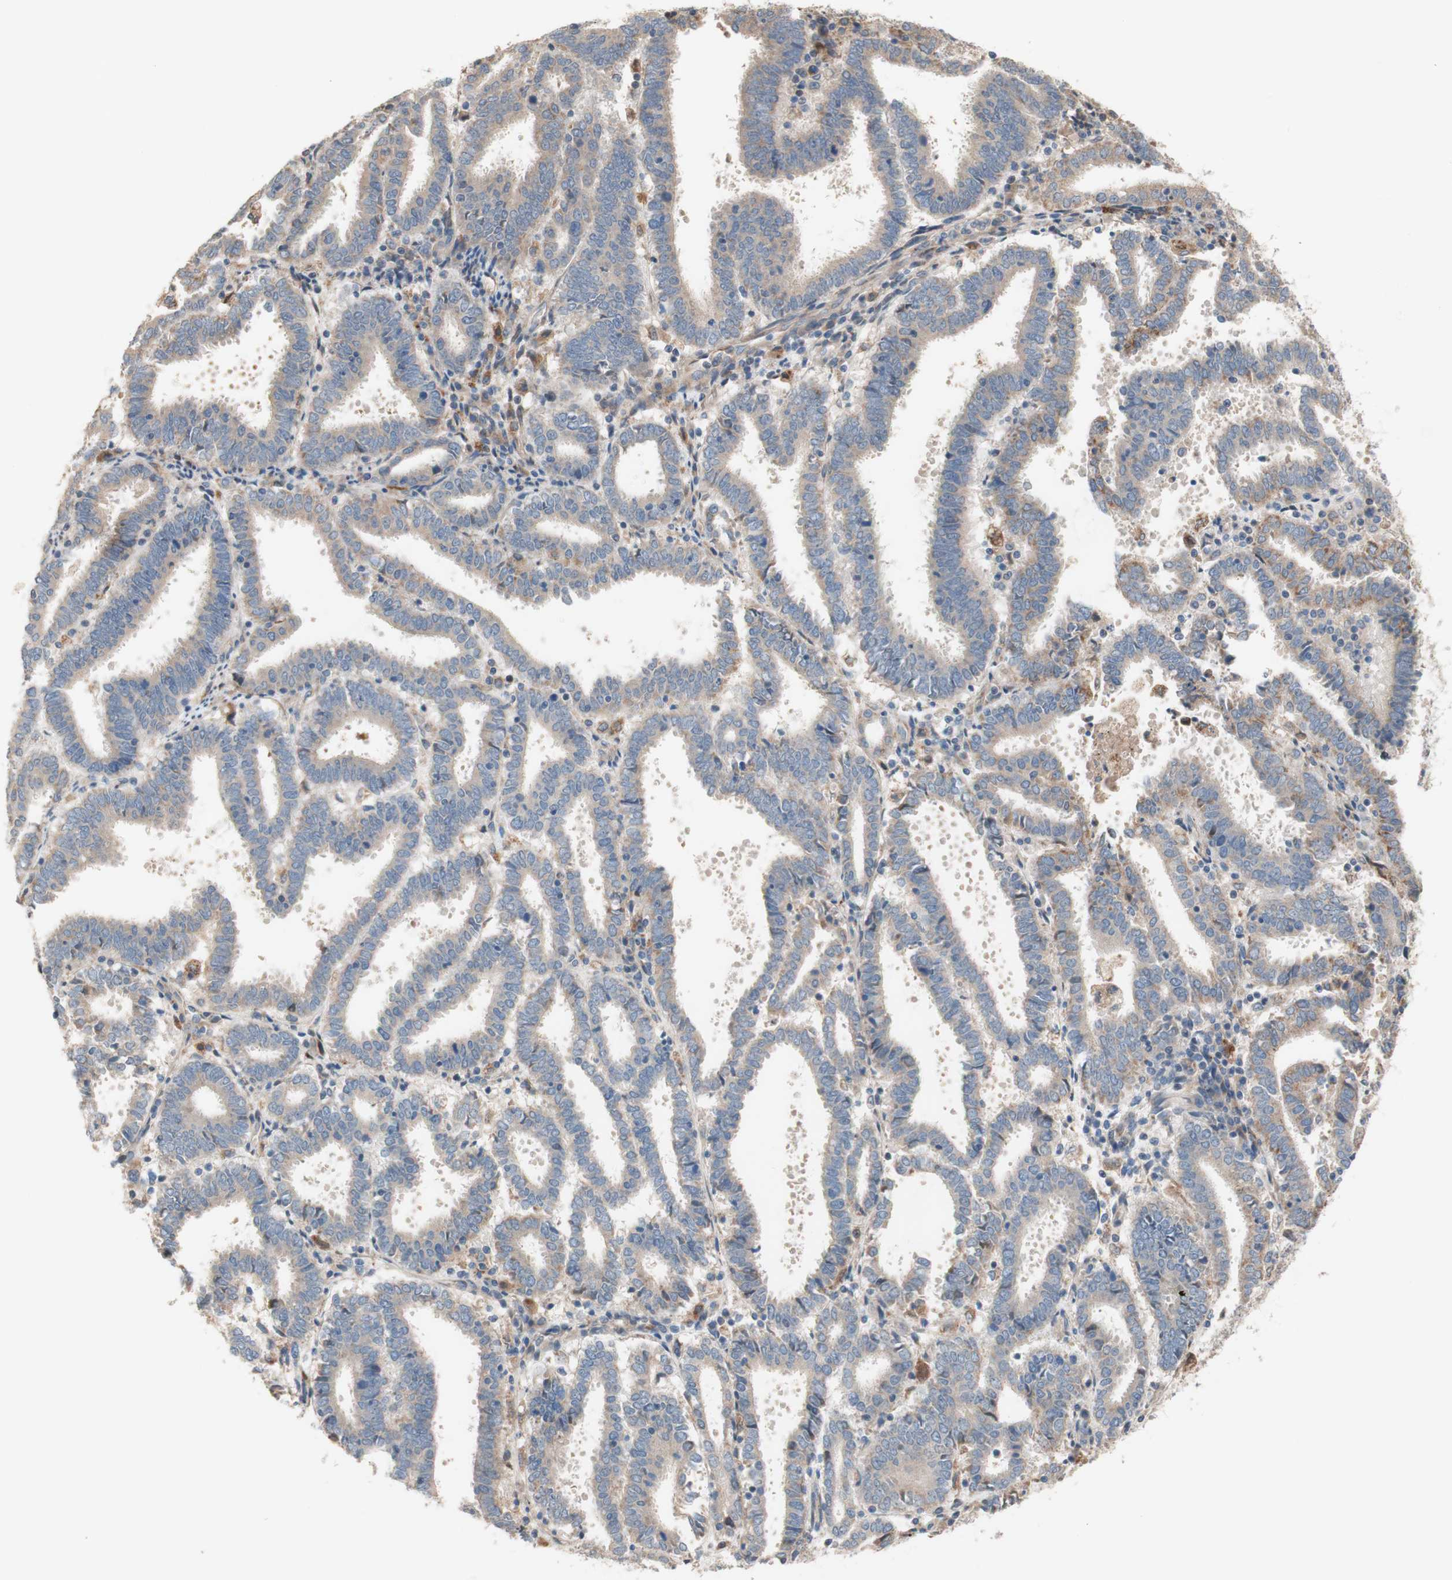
{"staining": {"intensity": "negative", "quantity": "none", "location": "none"}, "tissue": "endometrial cancer", "cell_type": "Tumor cells", "image_type": "cancer", "snomed": [{"axis": "morphology", "description": "Adenocarcinoma, NOS"}, {"axis": "topography", "description": "Uterus"}], "caption": "A photomicrograph of human adenocarcinoma (endometrial) is negative for staining in tumor cells.", "gene": "PTPN21", "patient": {"sex": "female", "age": 83}}